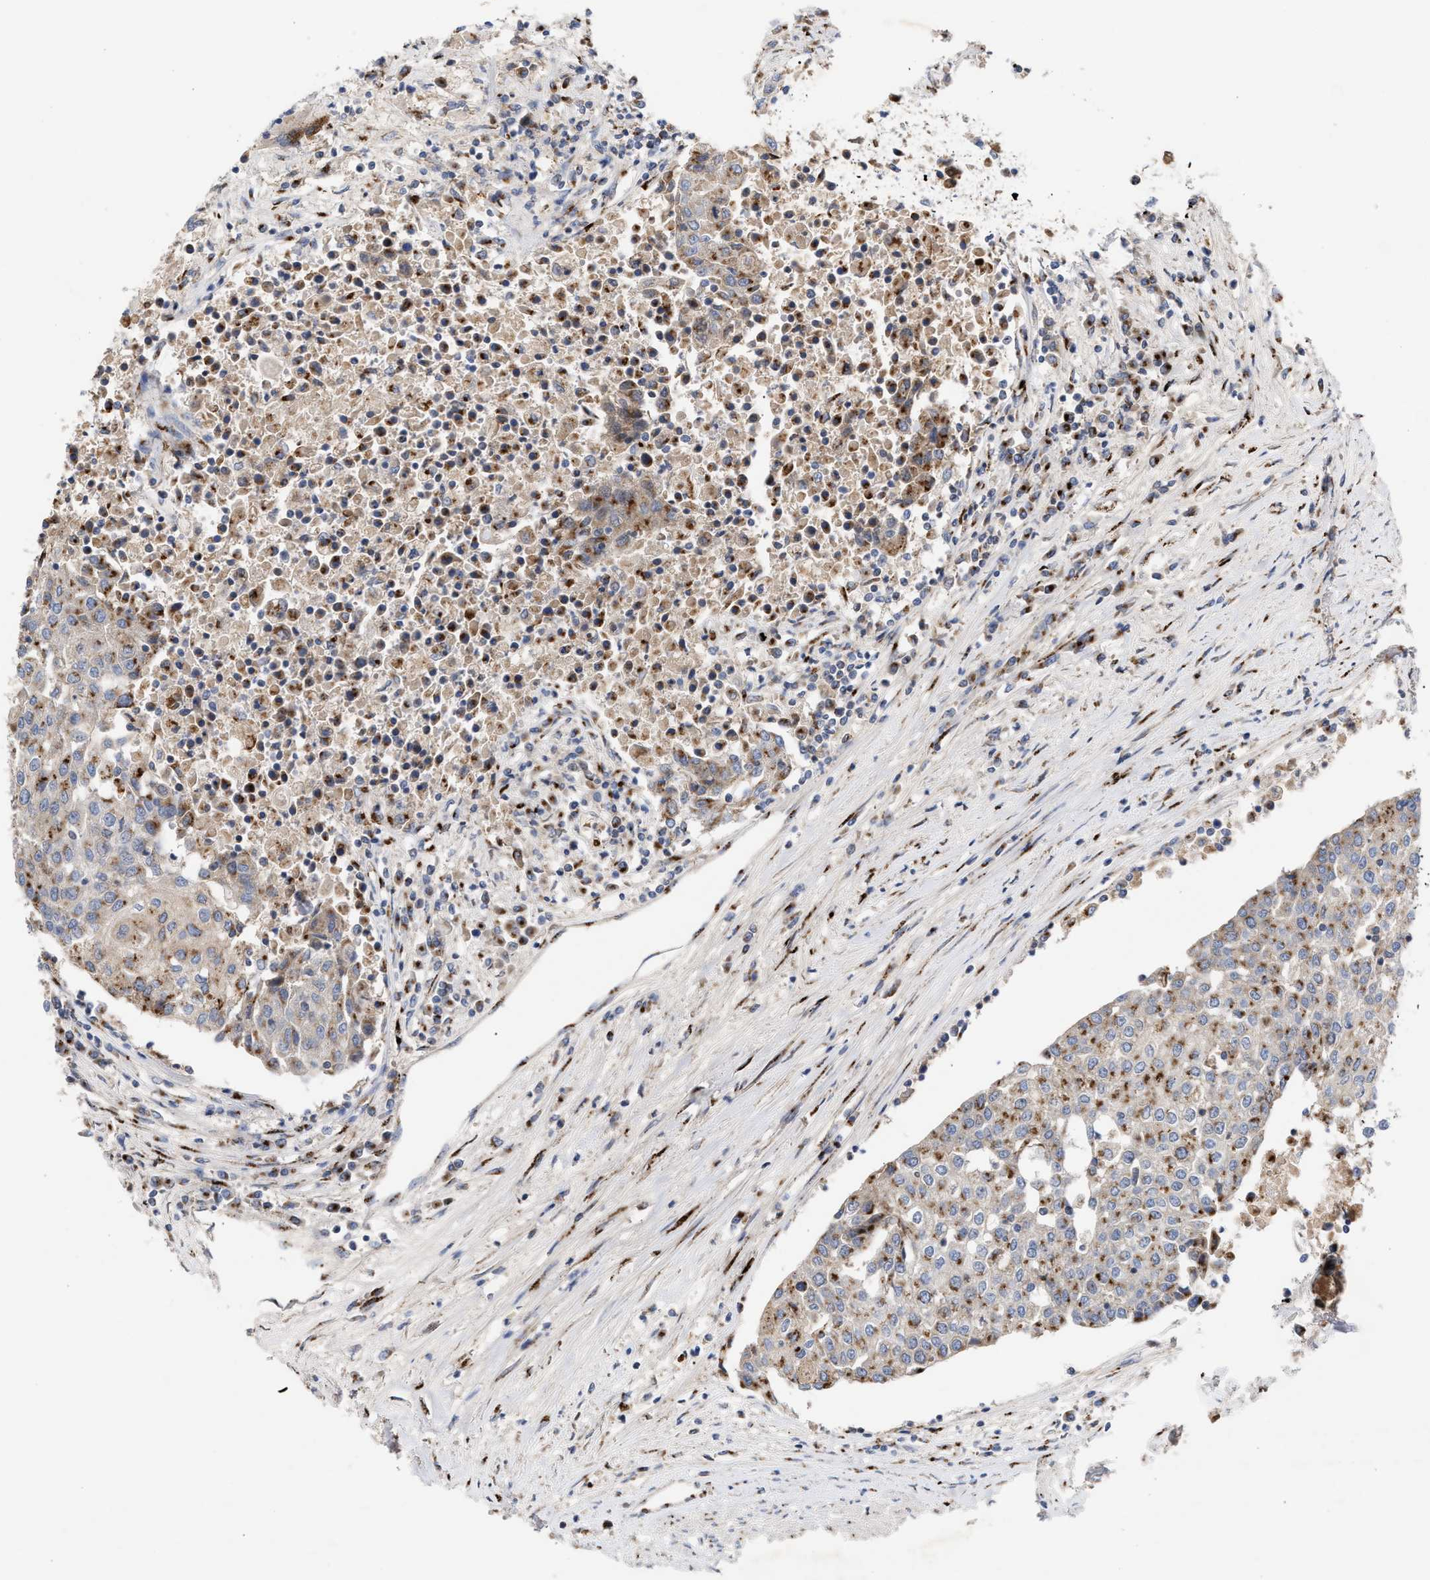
{"staining": {"intensity": "moderate", "quantity": ">75%", "location": "cytoplasmic/membranous"}, "tissue": "urothelial cancer", "cell_type": "Tumor cells", "image_type": "cancer", "snomed": [{"axis": "morphology", "description": "Urothelial carcinoma, High grade"}, {"axis": "topography", "description": "Urinary bladder"}], "caption": "This is an image of immunohistochemistry staining of urothelial cancer, which shows moderate positivity in the cytoplasmic/membranous of tumor cells.", "gene": "CCL2", "patient": {"sex": "female", "age": 85}}